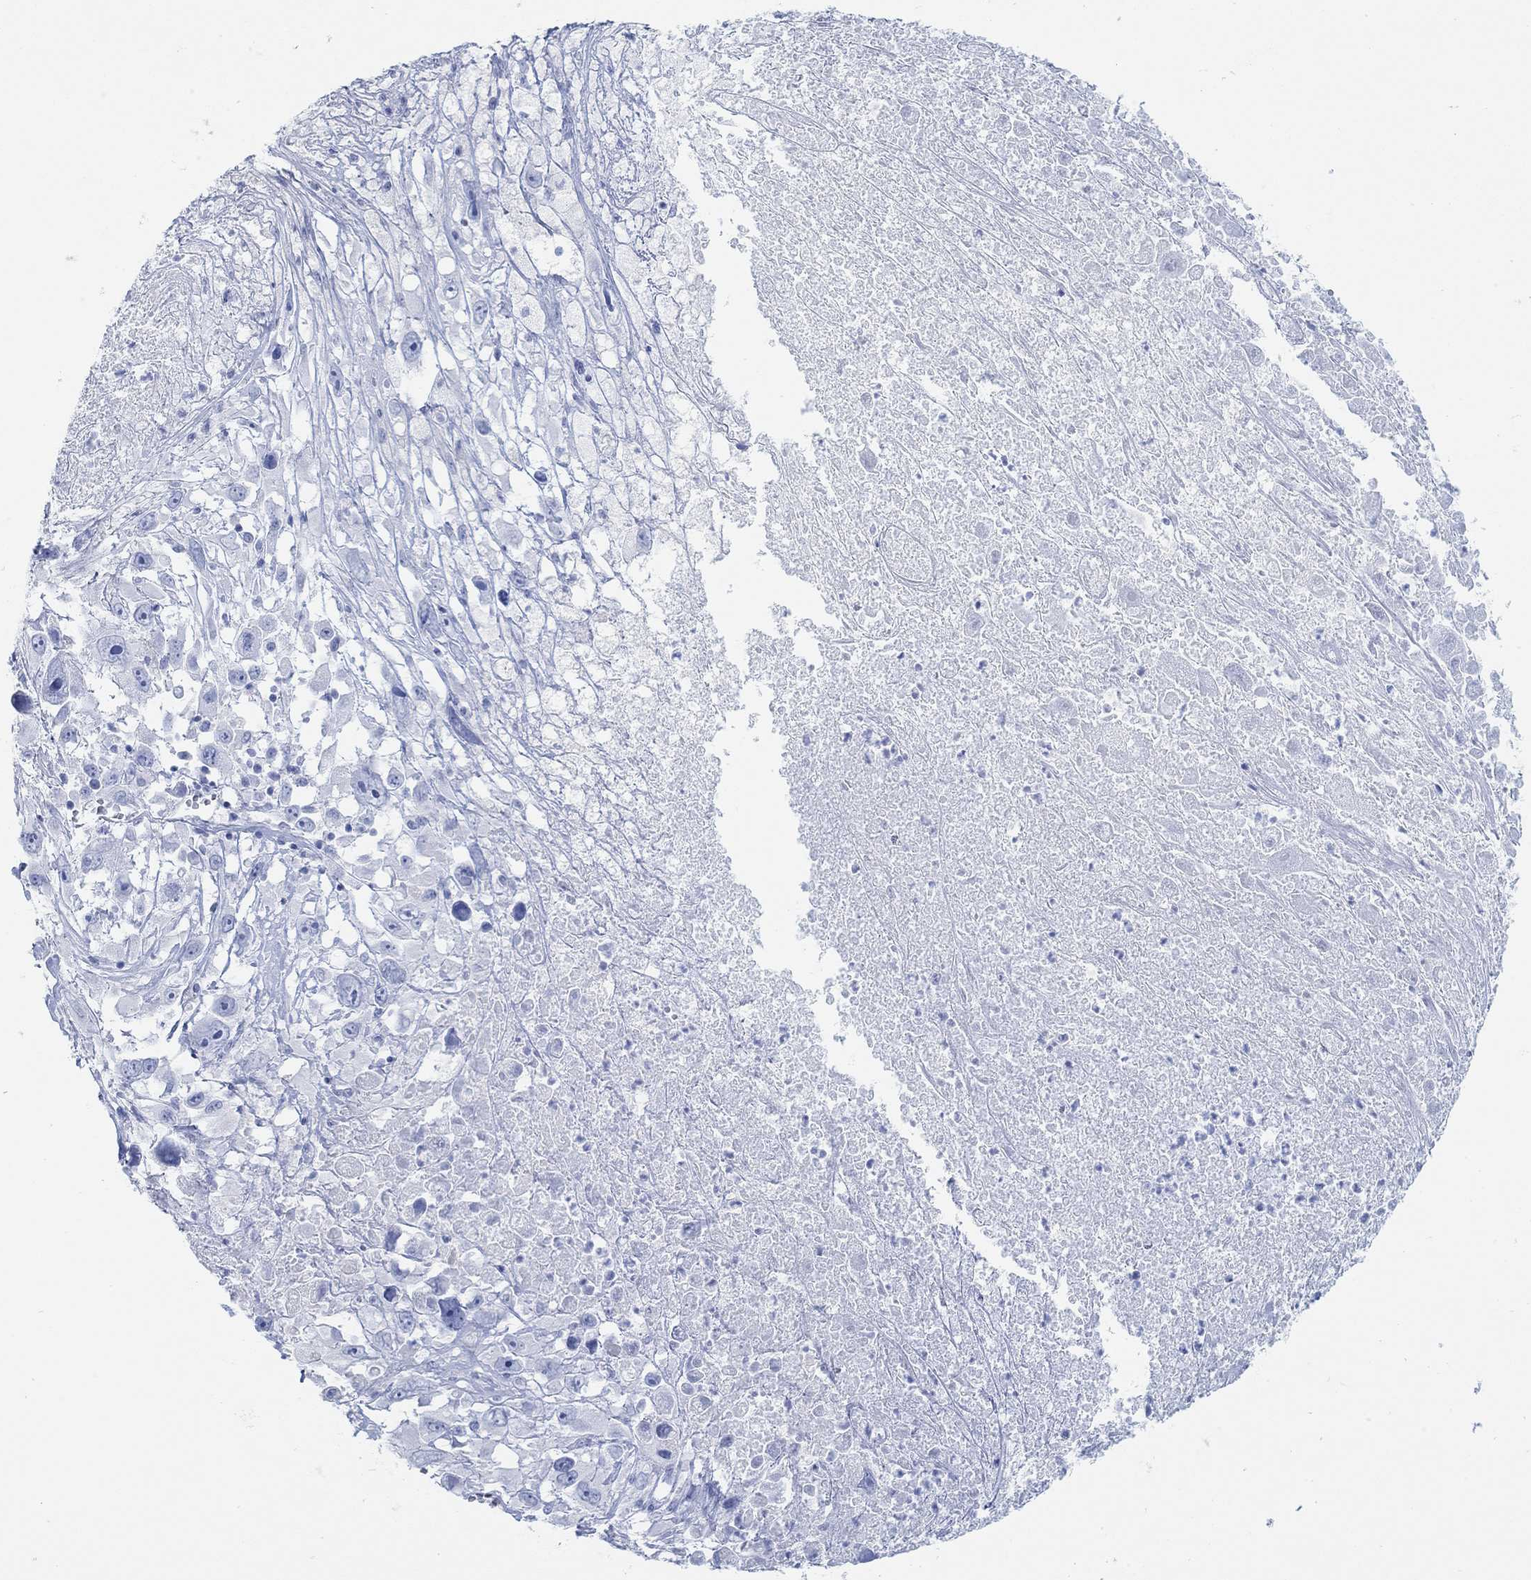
{"staining": {"intensity": "negative", "quantity": "none", "location": "none"}, "tissue": "melanoma", "cell_type": "Tumor cells", "image_type": "cancer", "snomed": [{"axis": "morphology", "description": "Malignant melanoma, Metastatic site"}, {"axis": "topography", "description": "Lymph node"}], "caption": "Malignant melanoma (metastatic site) stained for a protein using immunohistochemistry (IHC) demonstrates no positivity tumor cells.", "gene": "AK8", "patient": {"sex": "male", "age": 50}}